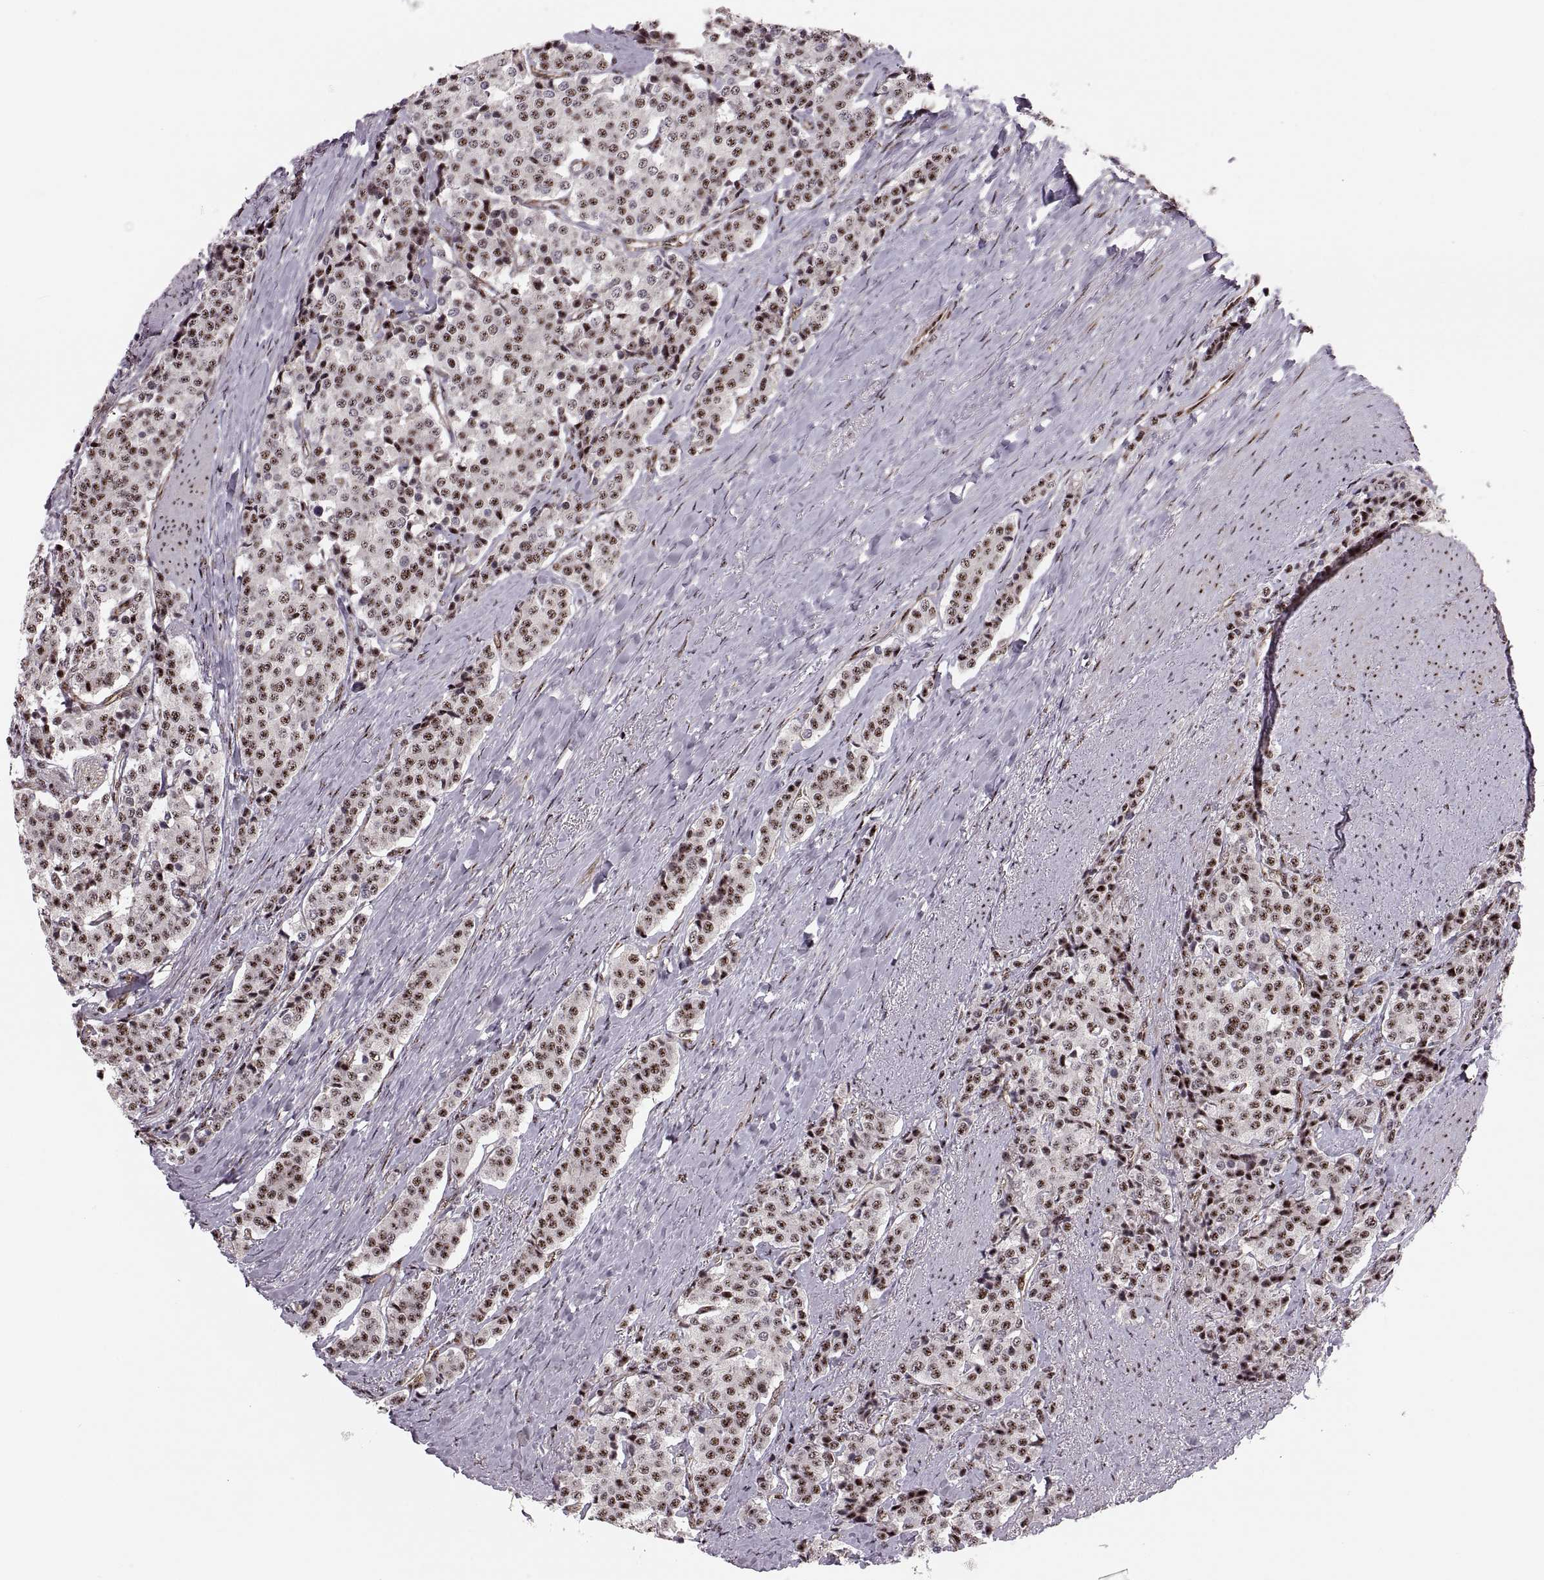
{"staining": {"intensity": "moderate", "quantity": "25%-75%", "location": "nuclear"}, "tissue": "carcinoid", "cell_type": "Tumor cells", "image_type": "cancer", "snomed": [{"axis": "morphology", "description": "Carcinoid, malignant, NOS"}, {"axis": "topography", "description": "Small intestine"}], "caption": "Moderate nuclear positivity is present in about 25%-75% of tumor cells in carcinoid. The staining was performed using DAB, with brown indicating positive protein expression. Nuclei are stained blue with hematoxylin.", "gene": "ZCCHC17", "patient": {"sex": "female", "age": 58}}